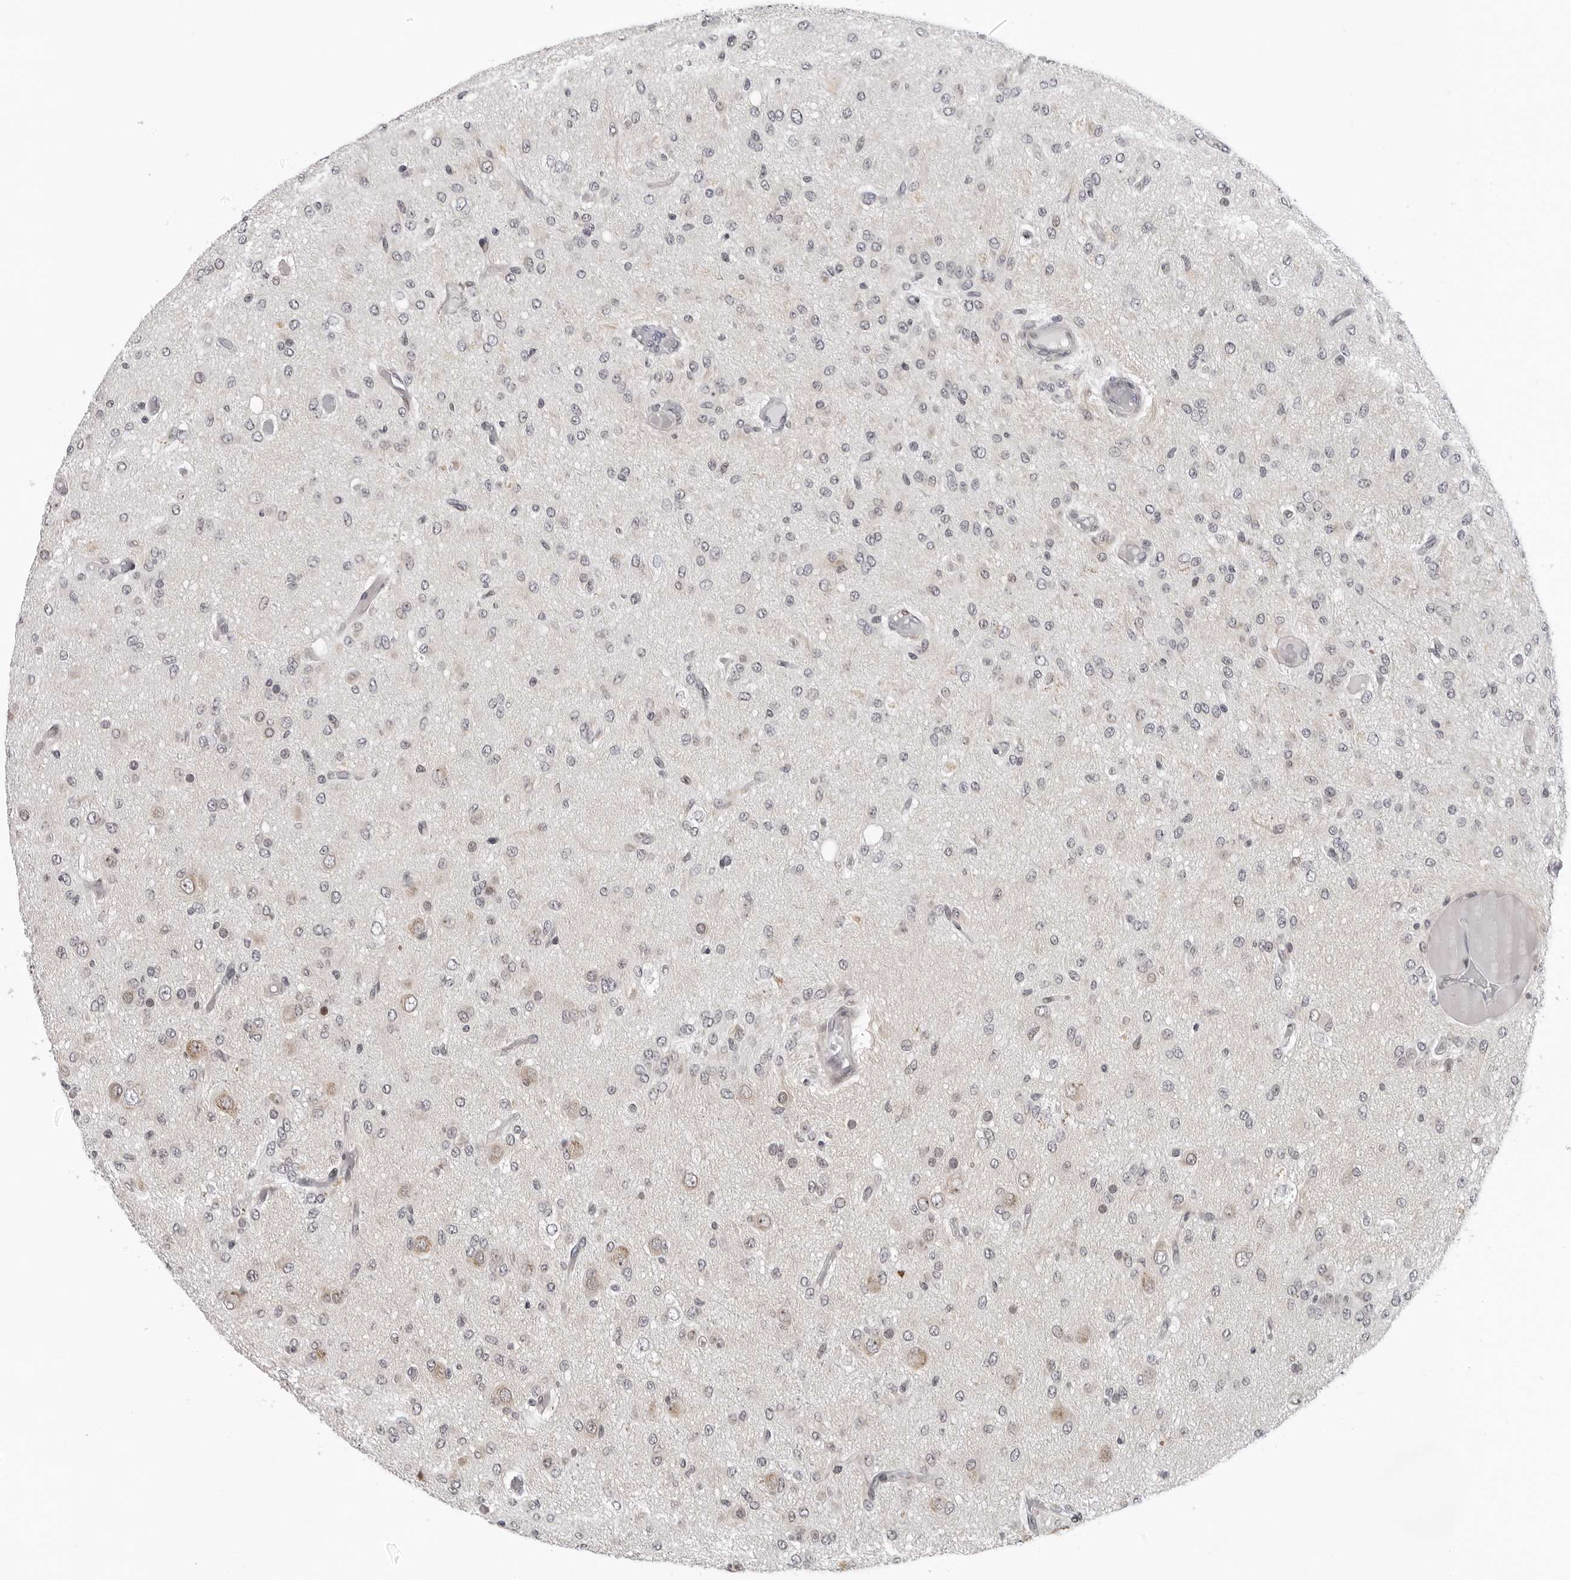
{"staining": {"intensity": "negative", "quantity": "none", "location": "none"}, "tissue": "glioma", "cell_type": "Tumor cells", "image_type": "cancer", "snomed": [{"axis": "morphology", "description": "Glioma, malignant, High grade"}, {"axis": "topography", "description": "Brain"}], "caption": "The image displays no significant staining in tumor cells of malignant glioma (high-grade). (DAB immunohistochemistry (IHC), high magnification).", "gene": "PIP4K2C", "patient": {"sex": "female", "age": 59}}